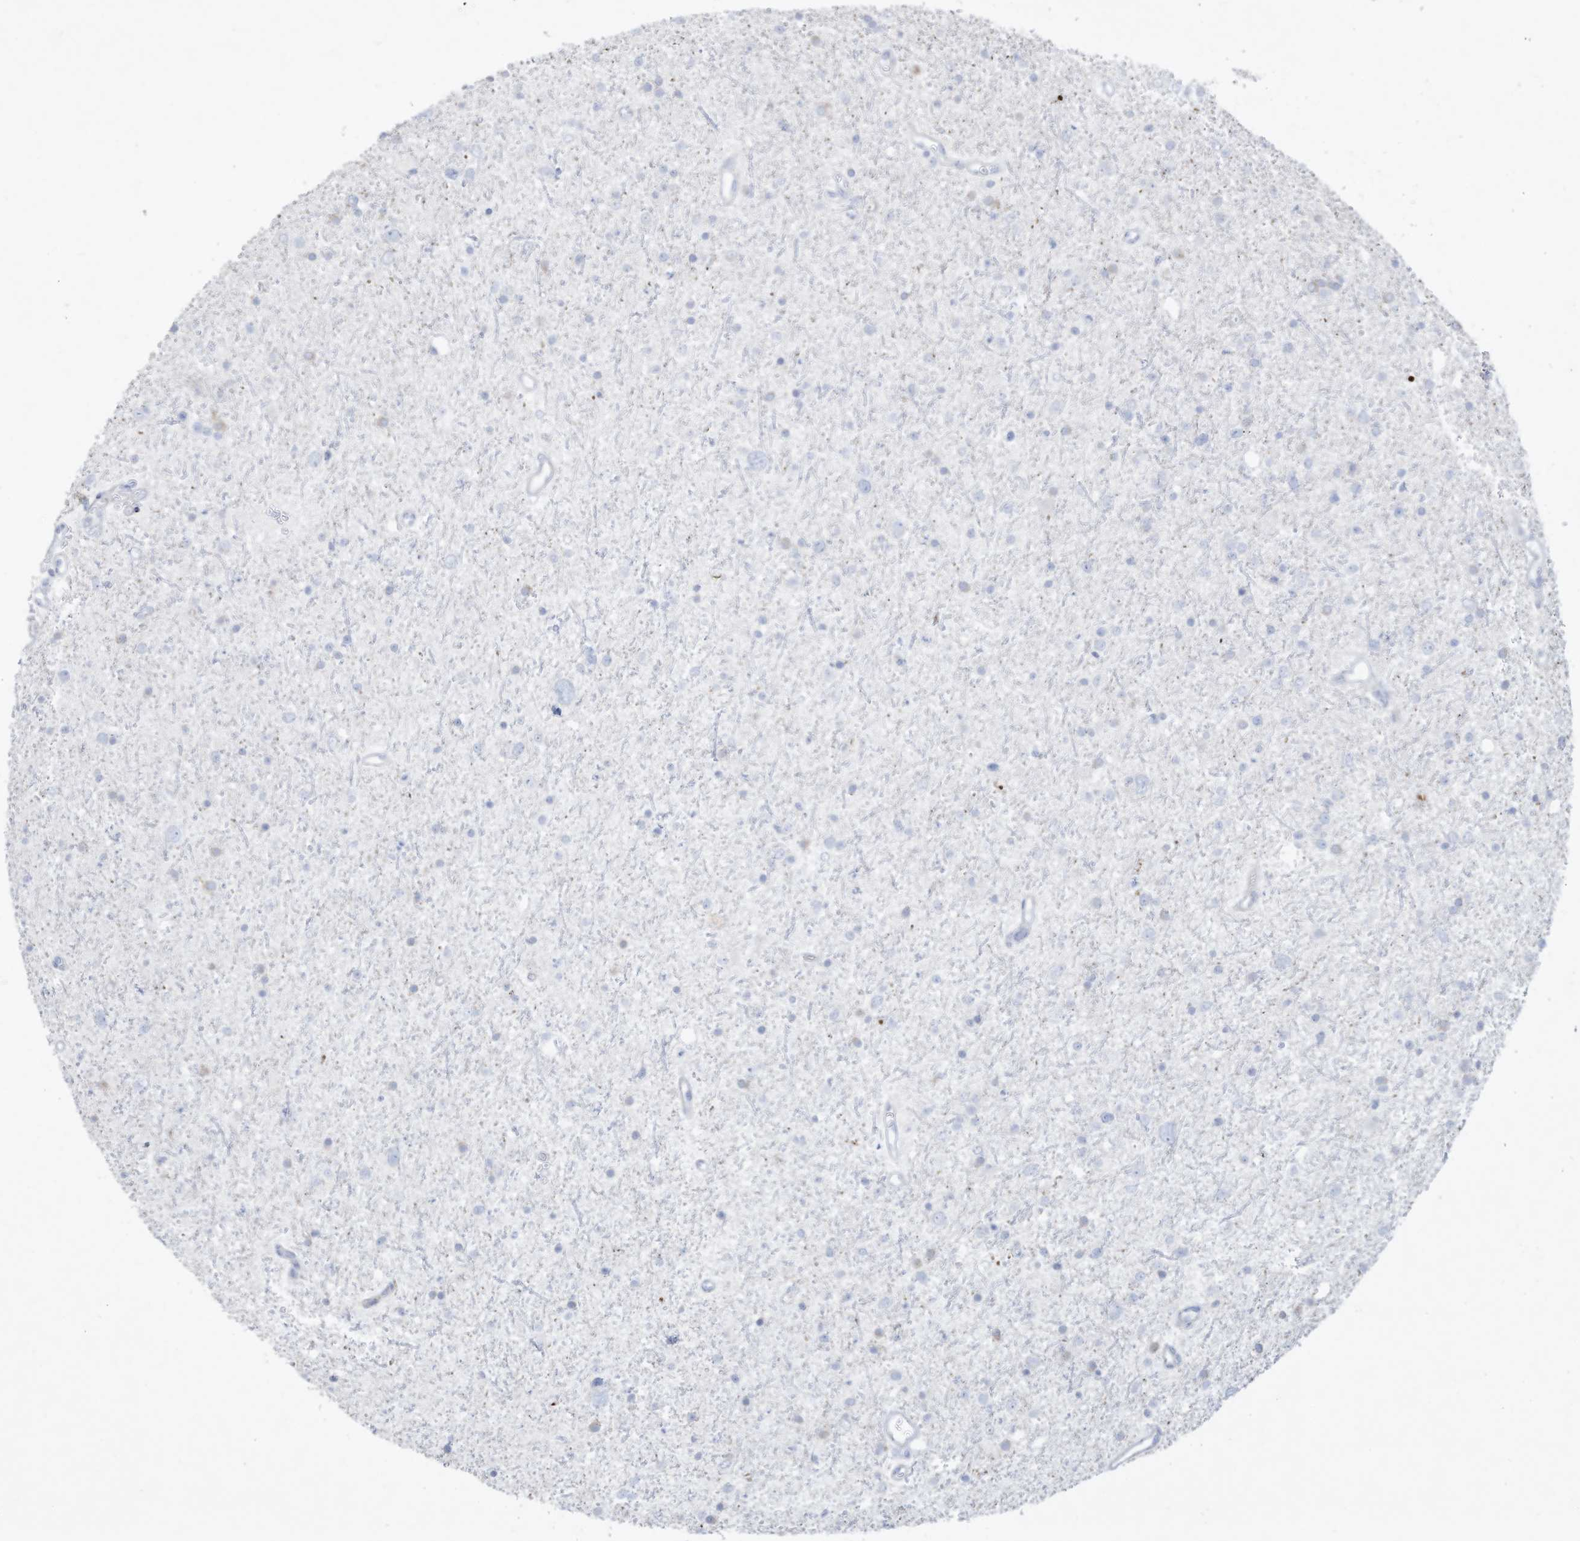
{"staining": {"intensity": "negative", "quantity": "none", "location": "none"}, "tissue": "glioma", "cell_type": "Tumor cells", "image_type": "cancer", "snomed": [{"axis": "morphology", "description": "Glioma, malignant, Low grade"}, {"axis": "topography", "description": "Brain"}], "caption": "IHC of low-grade glioma (malignant) shows no positivity in tumor cells. (DAB (3,3'-diaminobenzidine) immunohistochemistry (IHC), high magnification).", "gene": "THNSL2", "patient": {"sex": "female", "age": 37}}